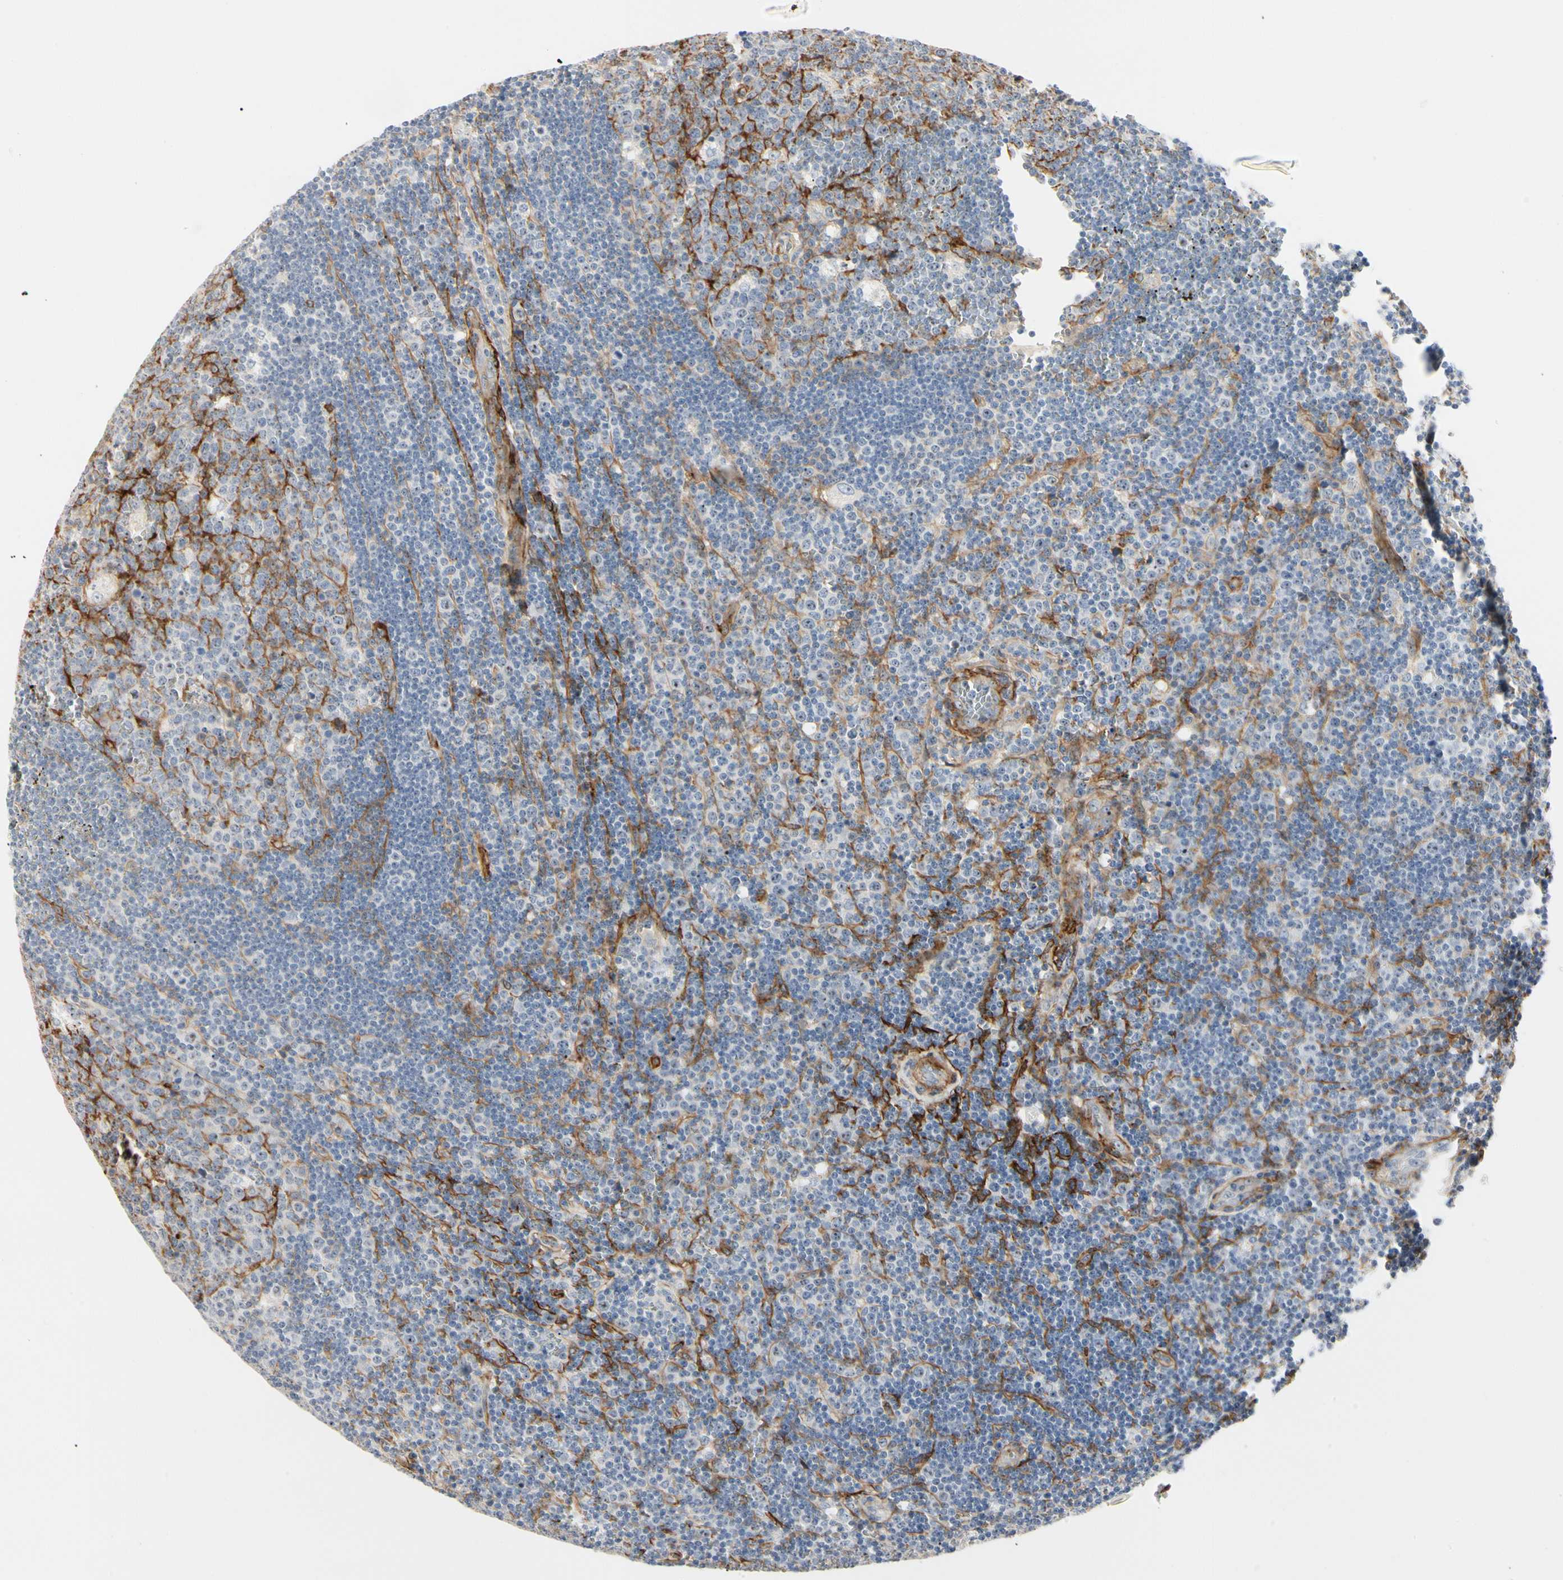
{"staining": {"intensity": "negative", "quantity": "none", "location": "none"}, "tissue": "lymph node", "cell_type": "Germinal center cells", "image_type": "normal", "snomed": [{"axis": "morphology", "description": "Normal tissue, NOS"}, {"axis": "topography", "description": "Lymph node"}, {"axis": "topography", "description": "Salivary gland"}], "caption": "Immunohistochemistry (IHC) of unremarkable human lymph node demonstrates no expression in germinal center cells.", "gene": "GGT5", "patient": {"sex": "male", "age": 8}}